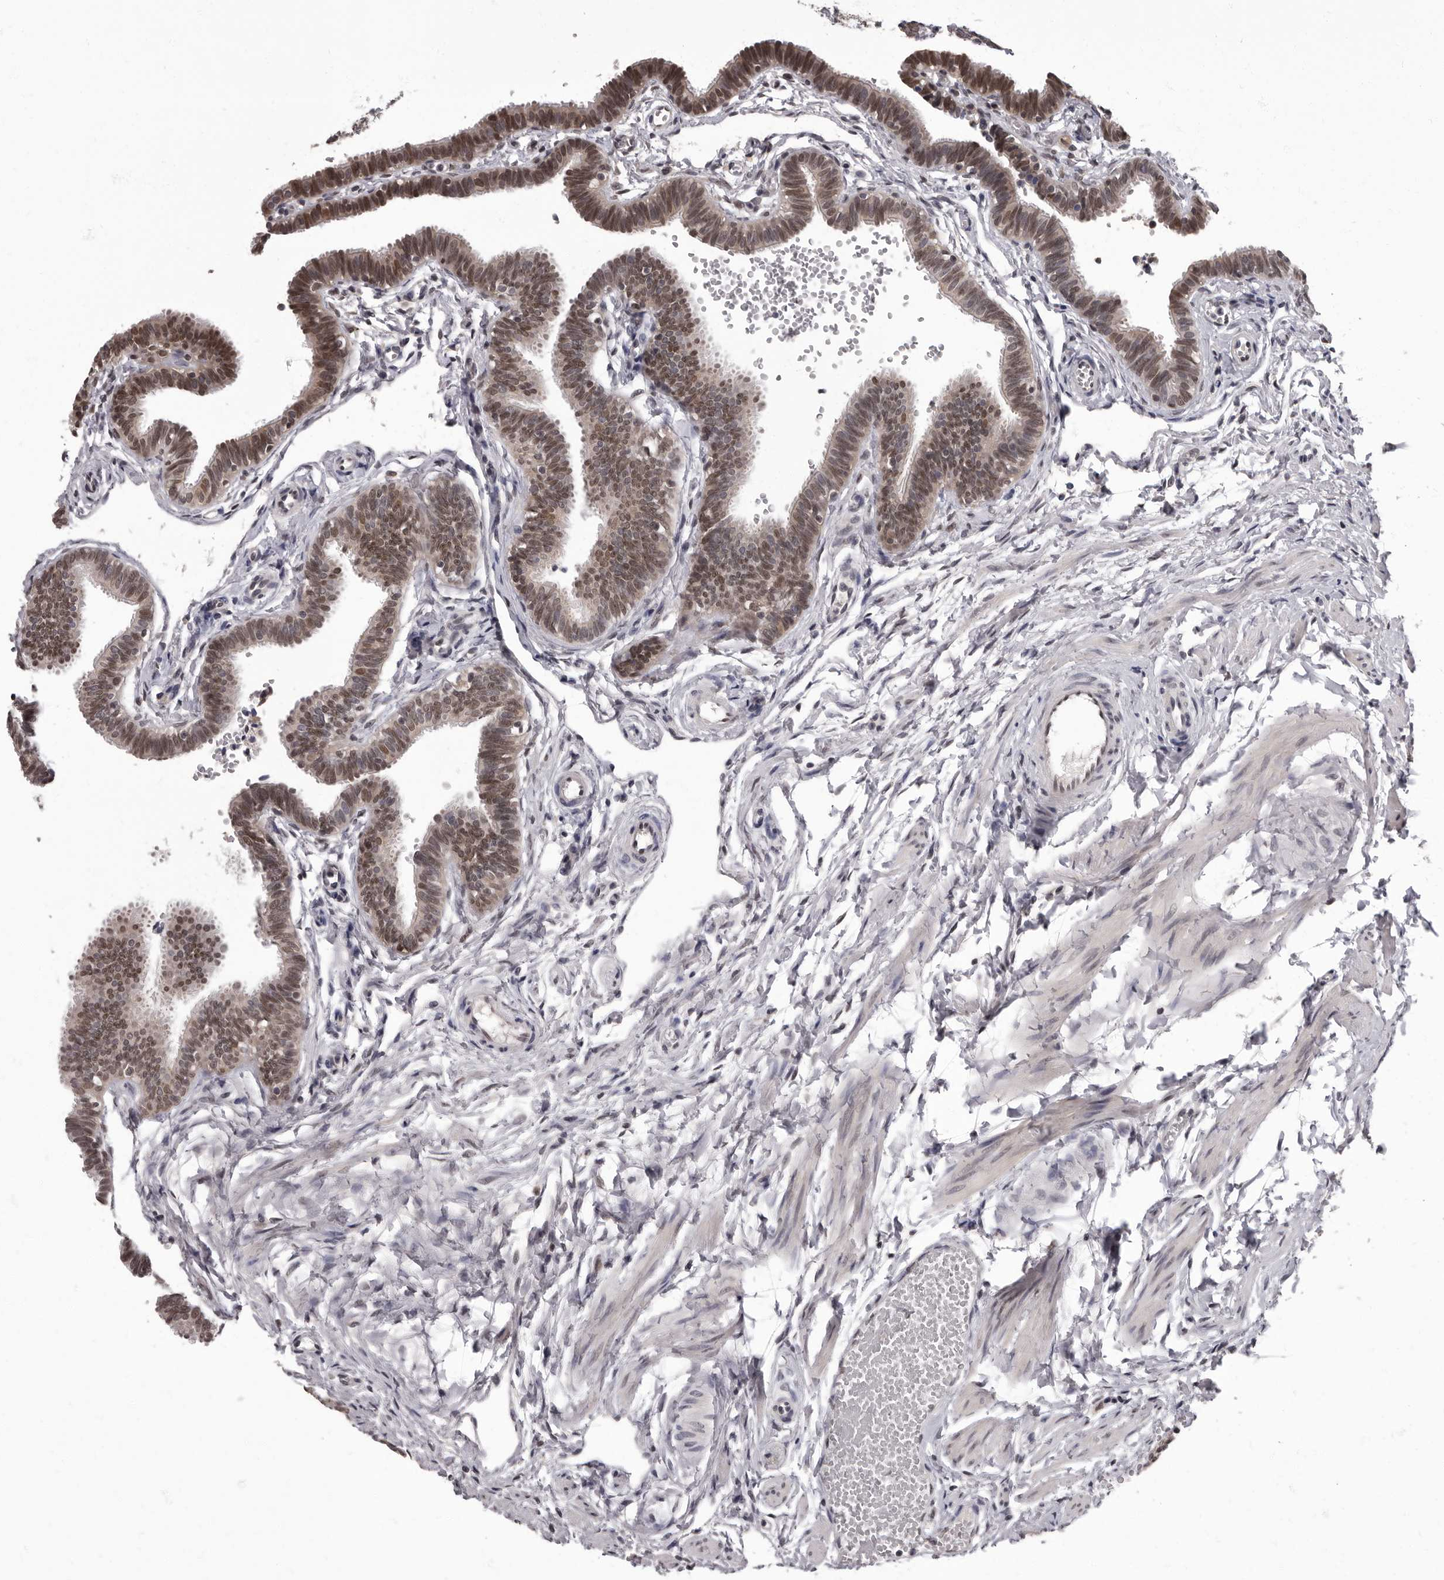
{"staining": {"intensity": "moderate", "quantity": ">75%", "location": "nuclear"}, "tissue": "fallopian tube", "cell_type": "Glandular cells", "image_type": "normal", "snomed": [{"axis": "morphology", "description": "Normal tissue, NOS"}, {"axis": "topography", "description": "Fallopian tube"}, {"axis": "topography", "description": "Ovary"}], "caption": "Protein positivity by immunohistochemistry (IHC) exhibits moderate nuclear positivity in about >75% of glandular cells in benign fallopian tube.", "gene": "C1orf50", "patient": {"sex": "female", "age": 23}}